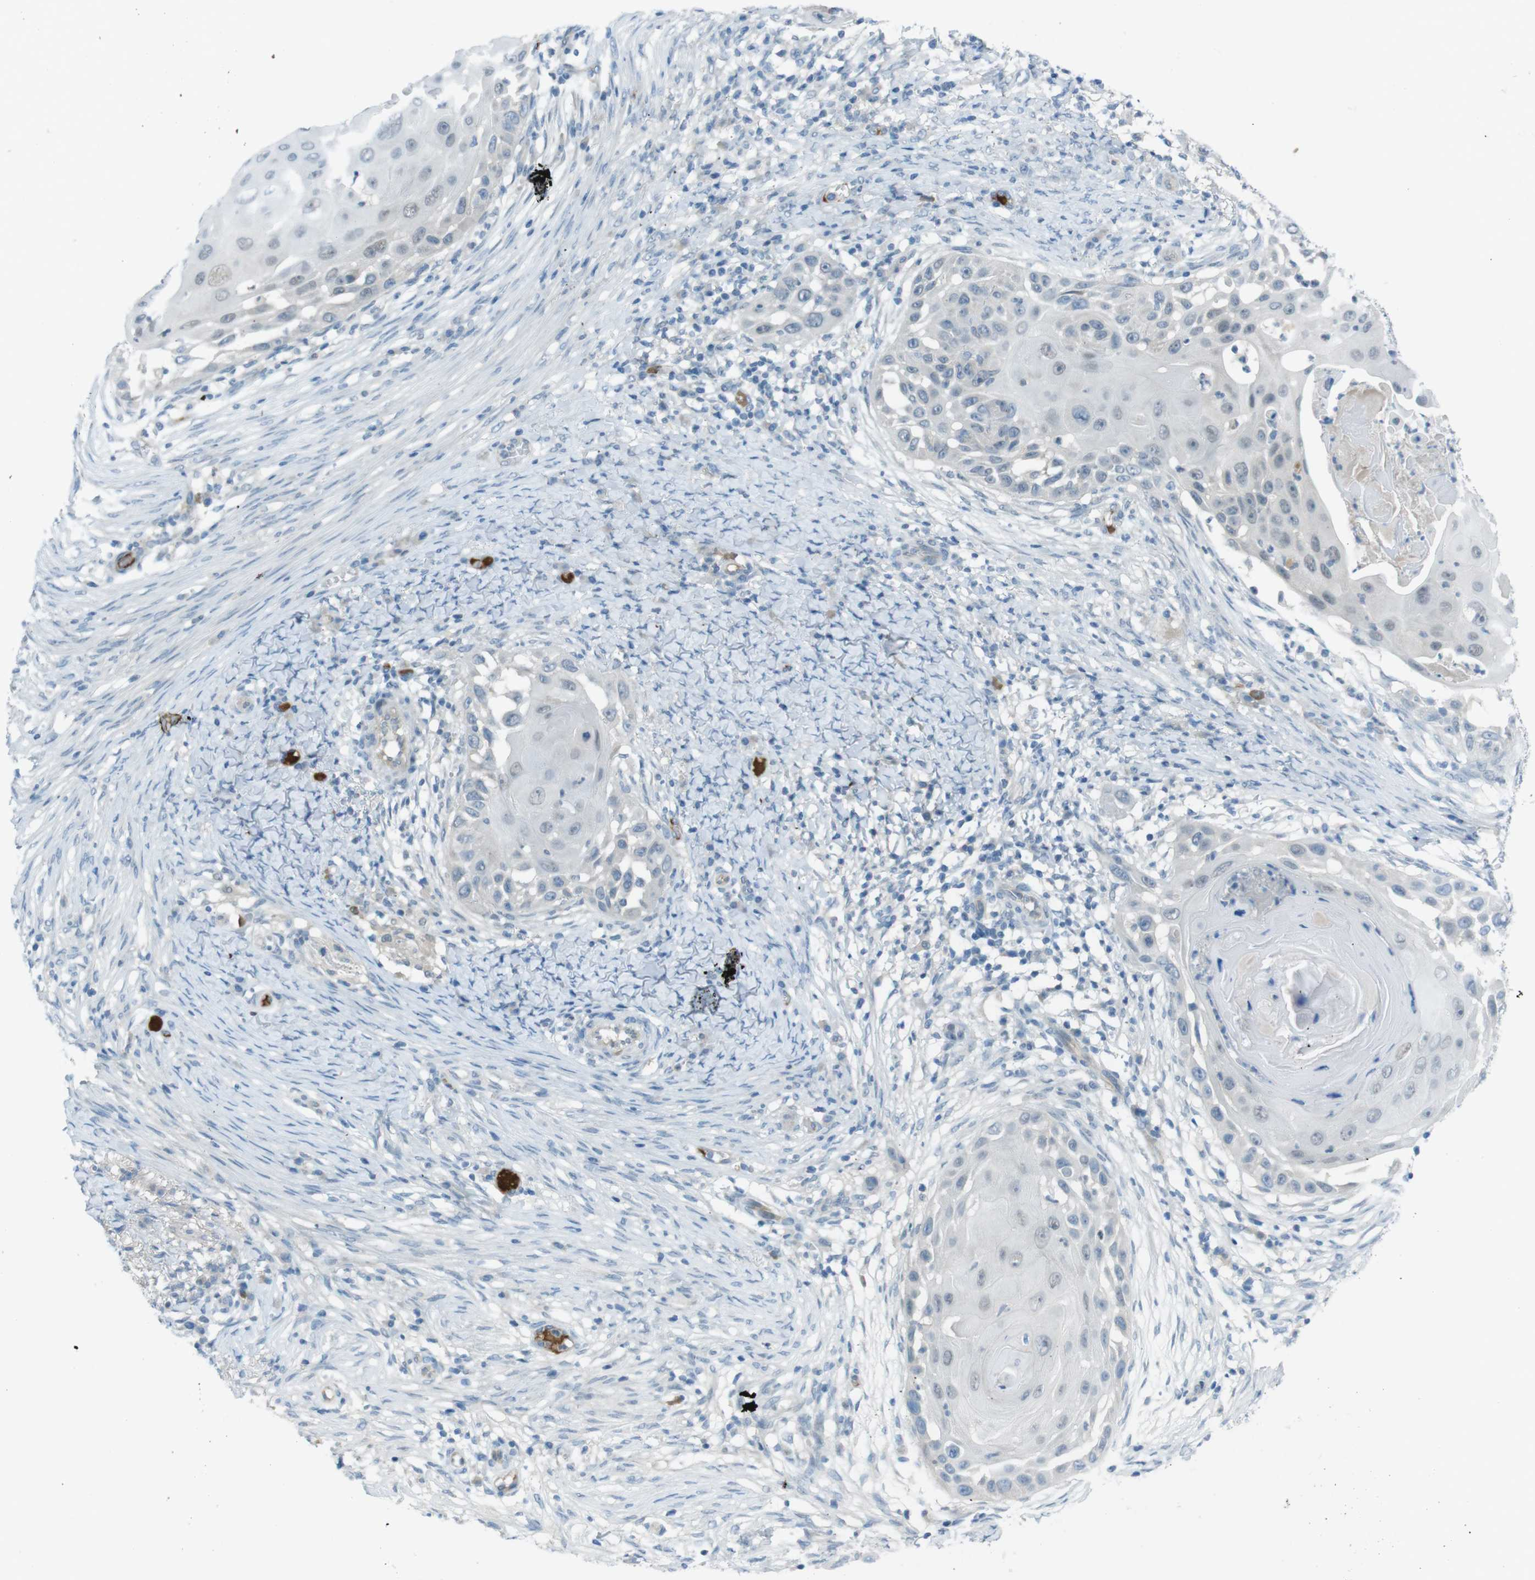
{"staining": {"intensity": "negative", "quantity": "none", "location": "none"}, "tissue": "skin cancer", "cell_type": "Tumor cells", "image_type": "cancer", "snomed": [{"axis": "morphology", "description": "Squamous cell carcinoma, NOS"}, {"axis": "topography", "description": "Skin"}], "caption": "A high-resolution micrograph shows IHC staining of squamous cell carcinoma (skin), which reveals no significant expression in tumor cells.", "gene": "ZDHHC20", "patient": {"sex": "female", "age": 44}}